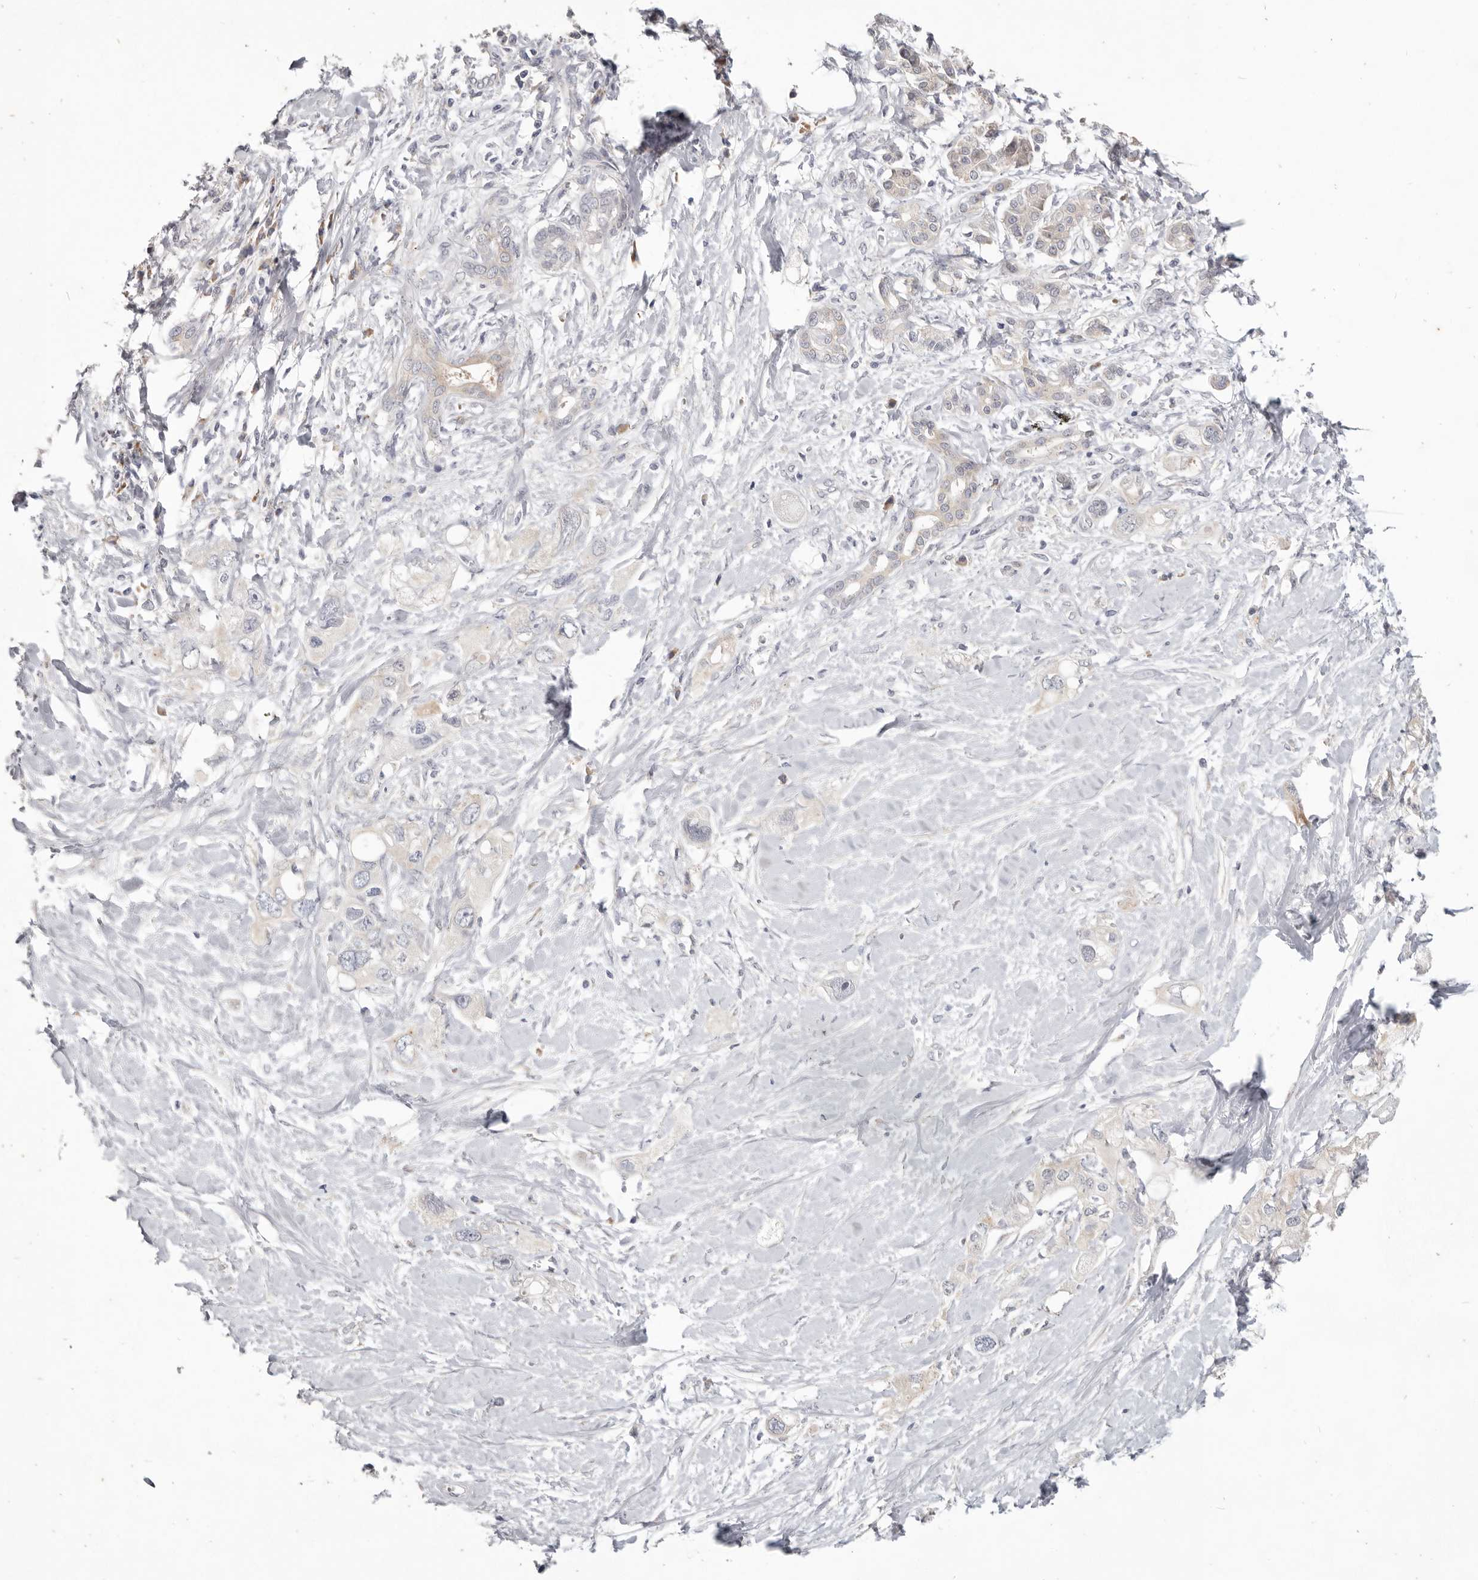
{"staining": {"intensity": "negative", "quantity": "none", "location": "none"}, "tissue": "pancreatic cancer", "cell_type": "Tumor cells", "image_type": "cancer", "snomed": [{"axis": "morphology", "description": "Adenocarcinoma, NOS"}, {"axis": "topography", "description": "Pancreas"}], "caption": "DAB immunohistochemical staining of human pancreatic cancer (adenocarcinoma) displays no significant positivity in tumor cells. (Stains: DAB (3,3'-diaminobenzidine) IHC with hematoxylin counter stain, Microscopy: brightfield microscopy at high magnification).", "gene": "WDR77", "patient": {"sex": "female", "age": 56}}